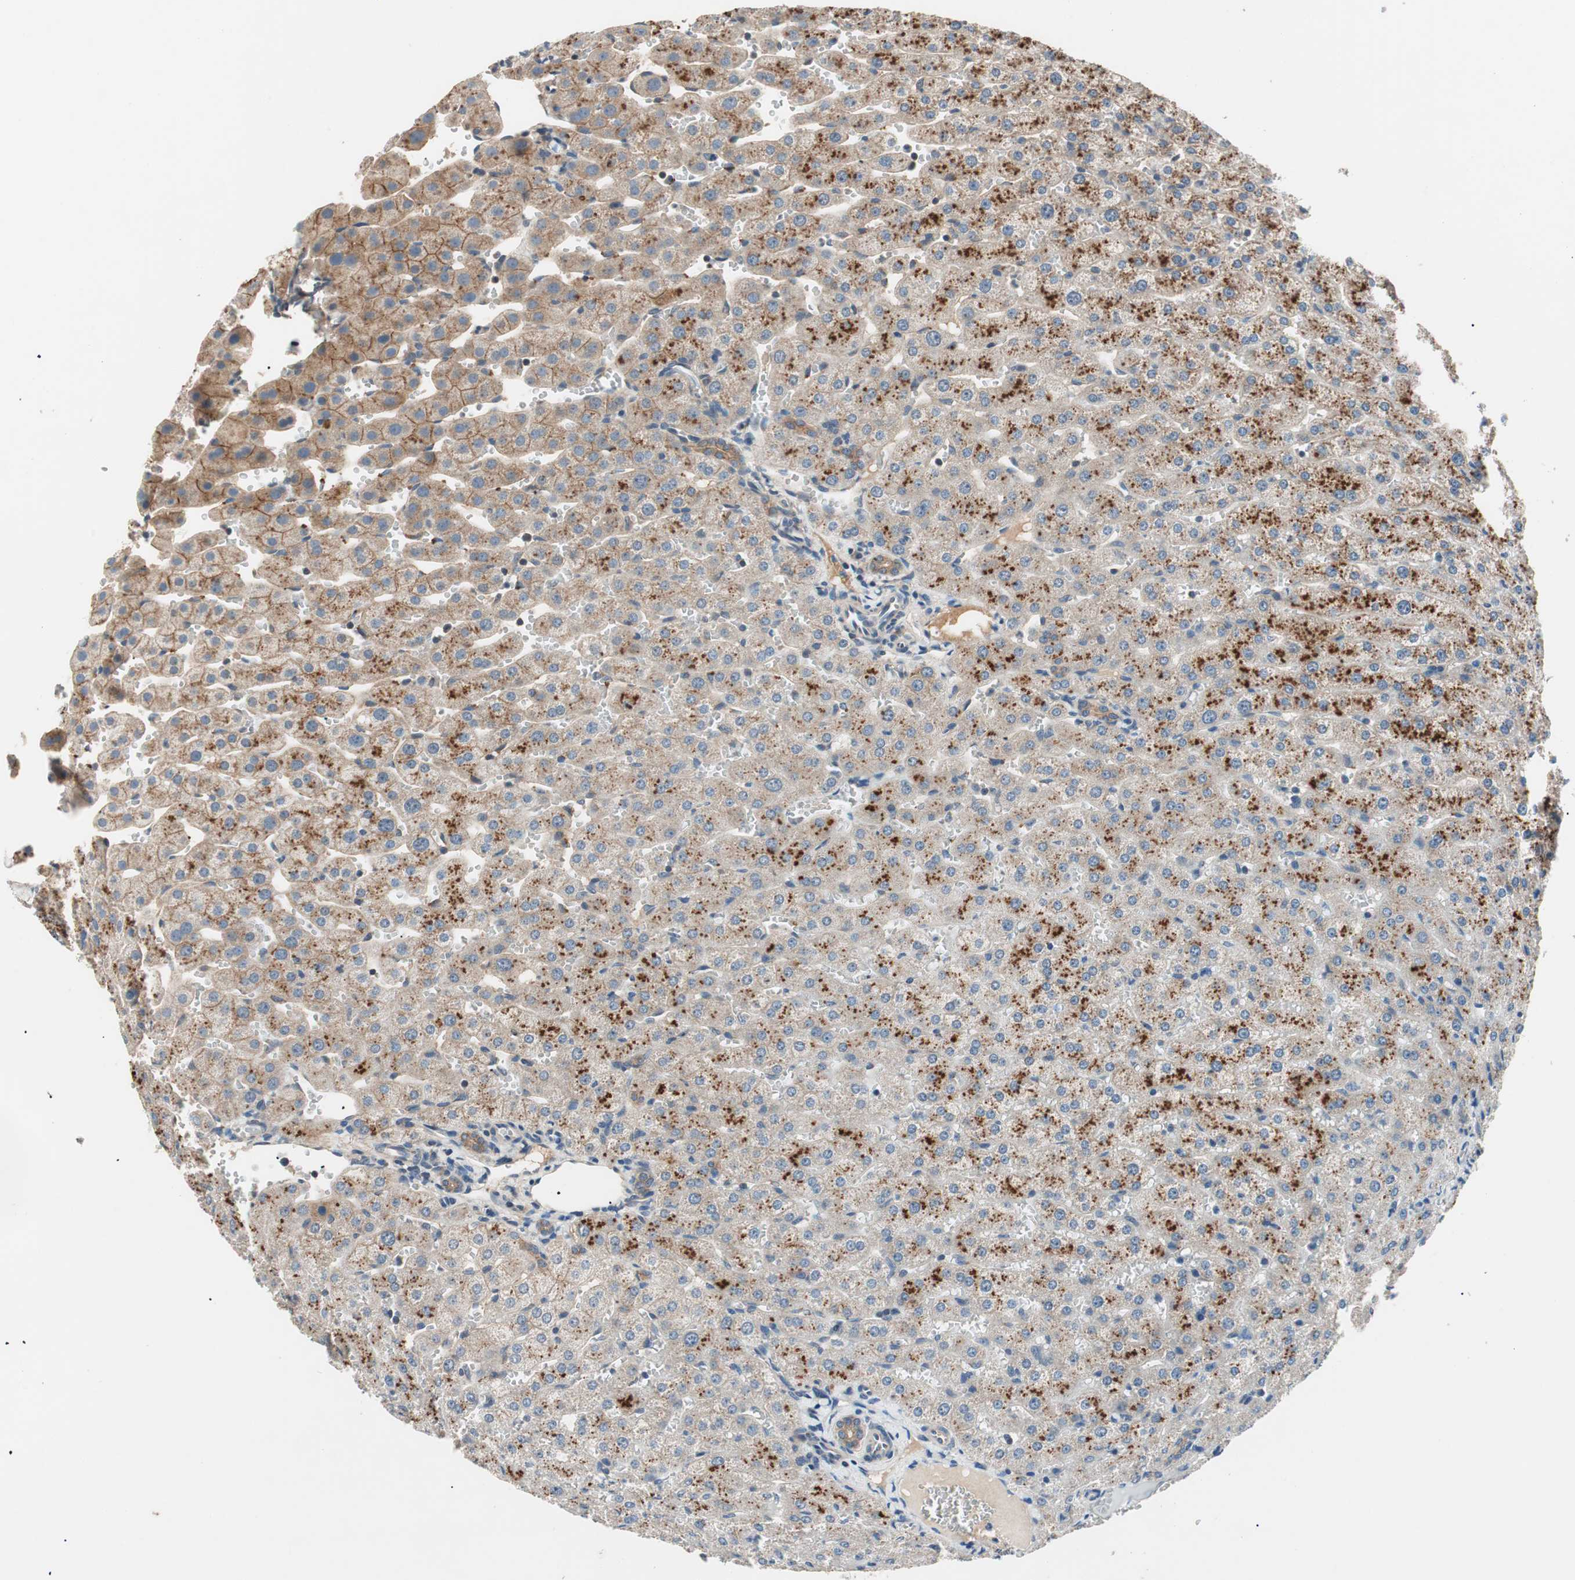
{"staining": {"intensity": "moderate", "quantity": ">75%", "location": "cytoplasmic/membranous"}, "tissue": "liver", "cell_type": "Cholangiocytes", "image_type": "normal", "snomed": [{"axis": "morphology", "description": "Normal tissue, NOS"}, {"axis": "morphology", "description": "Fibrosis, NOS"}, {"axis": "topography", "description": "Liver"}], "caption": "A photomicrograph of liver stained for a protein exhibits moderate cytoplasmic/membranous brown staining in cholangiocytes.", "gene": "HPN", "patient": {"sex": "female", "age": 29}}